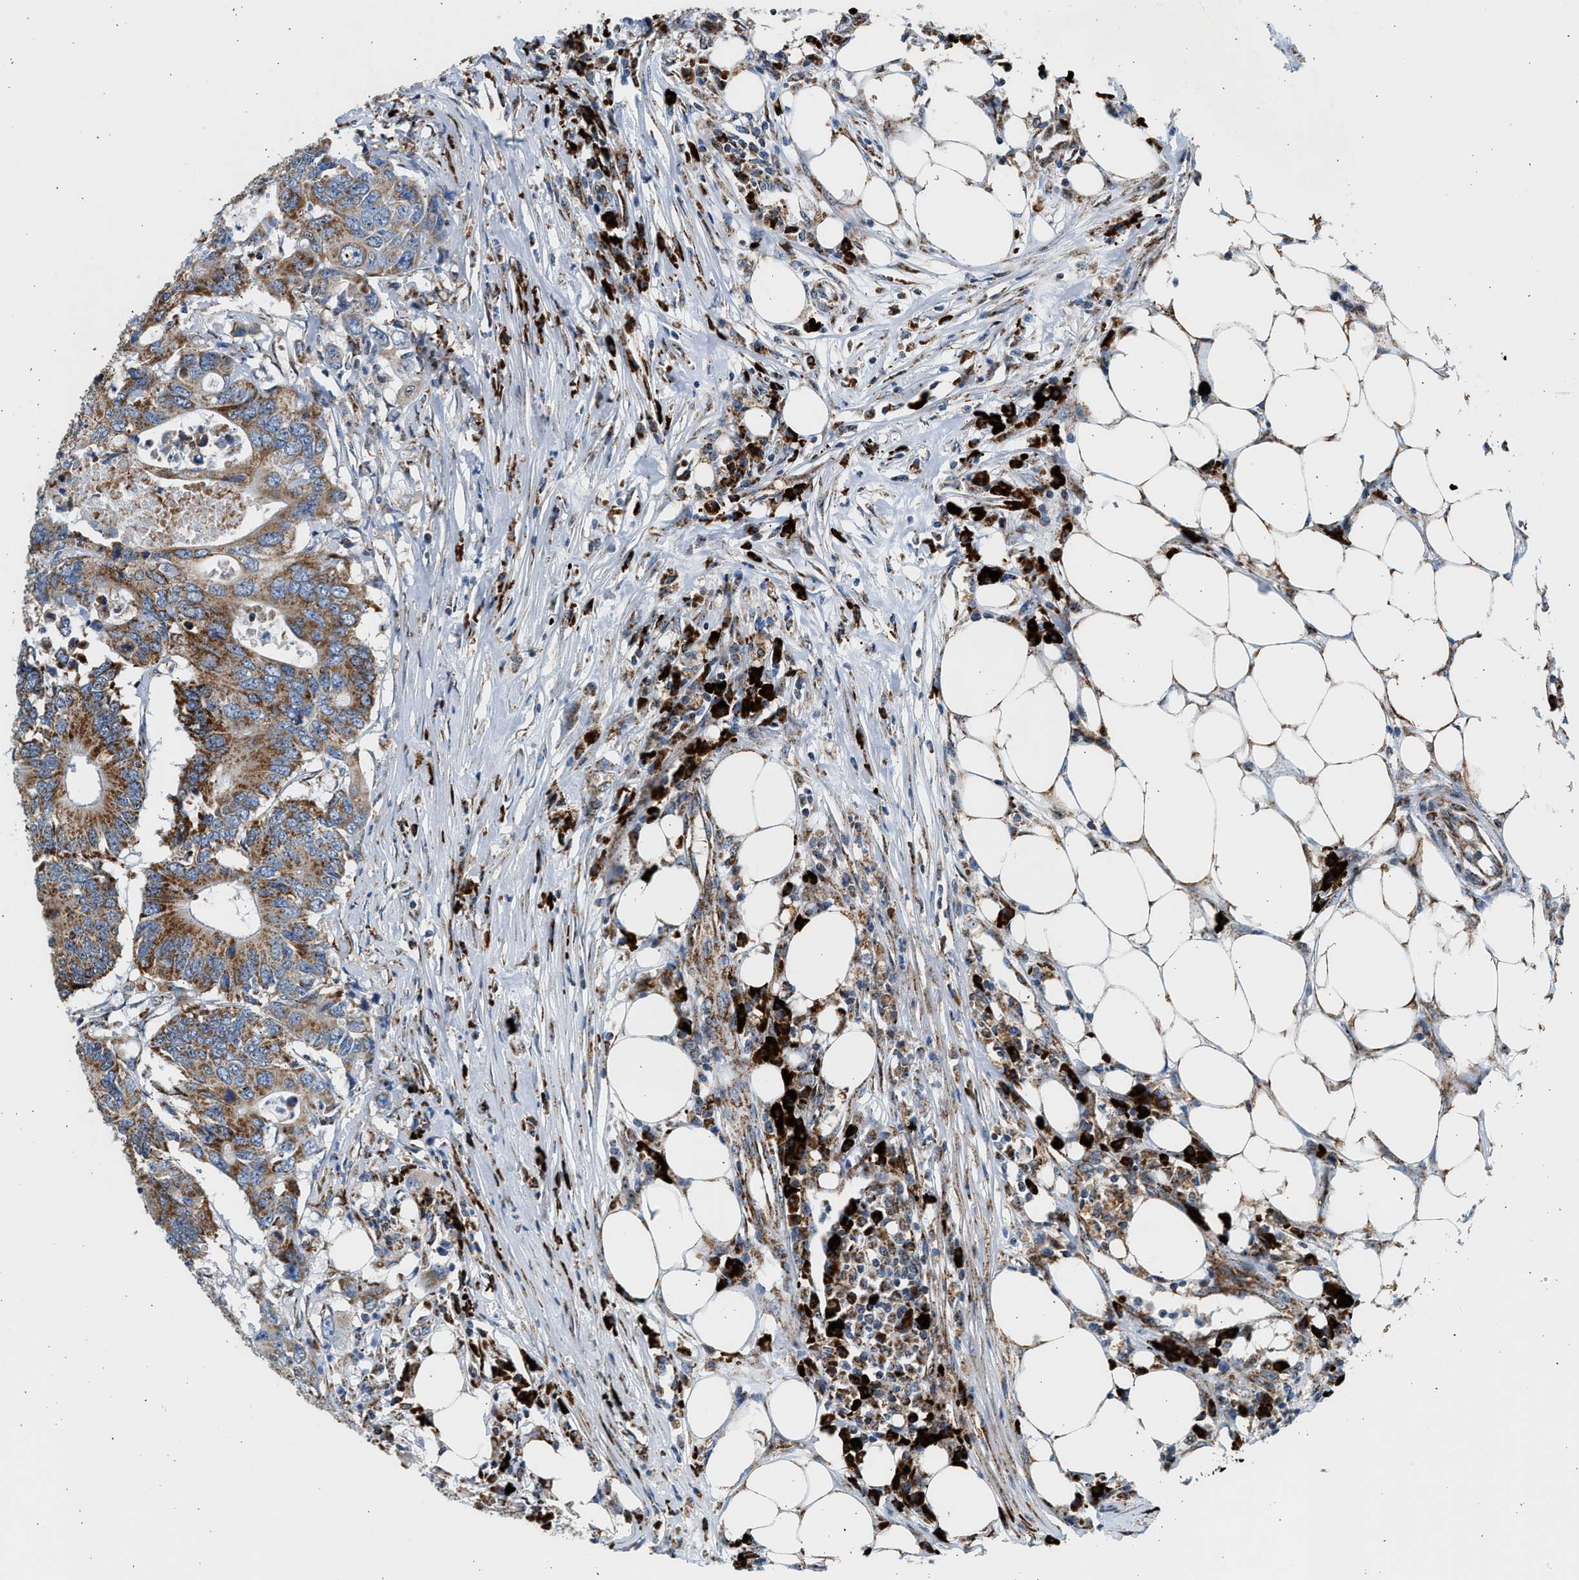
{"staining": {"intensity": "strong", "quantity": ">75%", "location": "cytoplasmic/membranous"}, "tissue": "colorectal cancer", "cell_type": "Tumor cells", "image_type": "cancer", "snomed": [{"axis": "morphology", "description": "Adenocarcinoma, NOS"}, {"axis": "topography", "description": "Colon"}], "caption": "This micrograph shows immunohistochemistry staining of human adenocarcinoma (colorectal), with high strong cytoplasmic/membranous expression in about >75% of tumor cells.", "gene": "KCNMB3", "patient": {"sex": "male", "age": 71}}